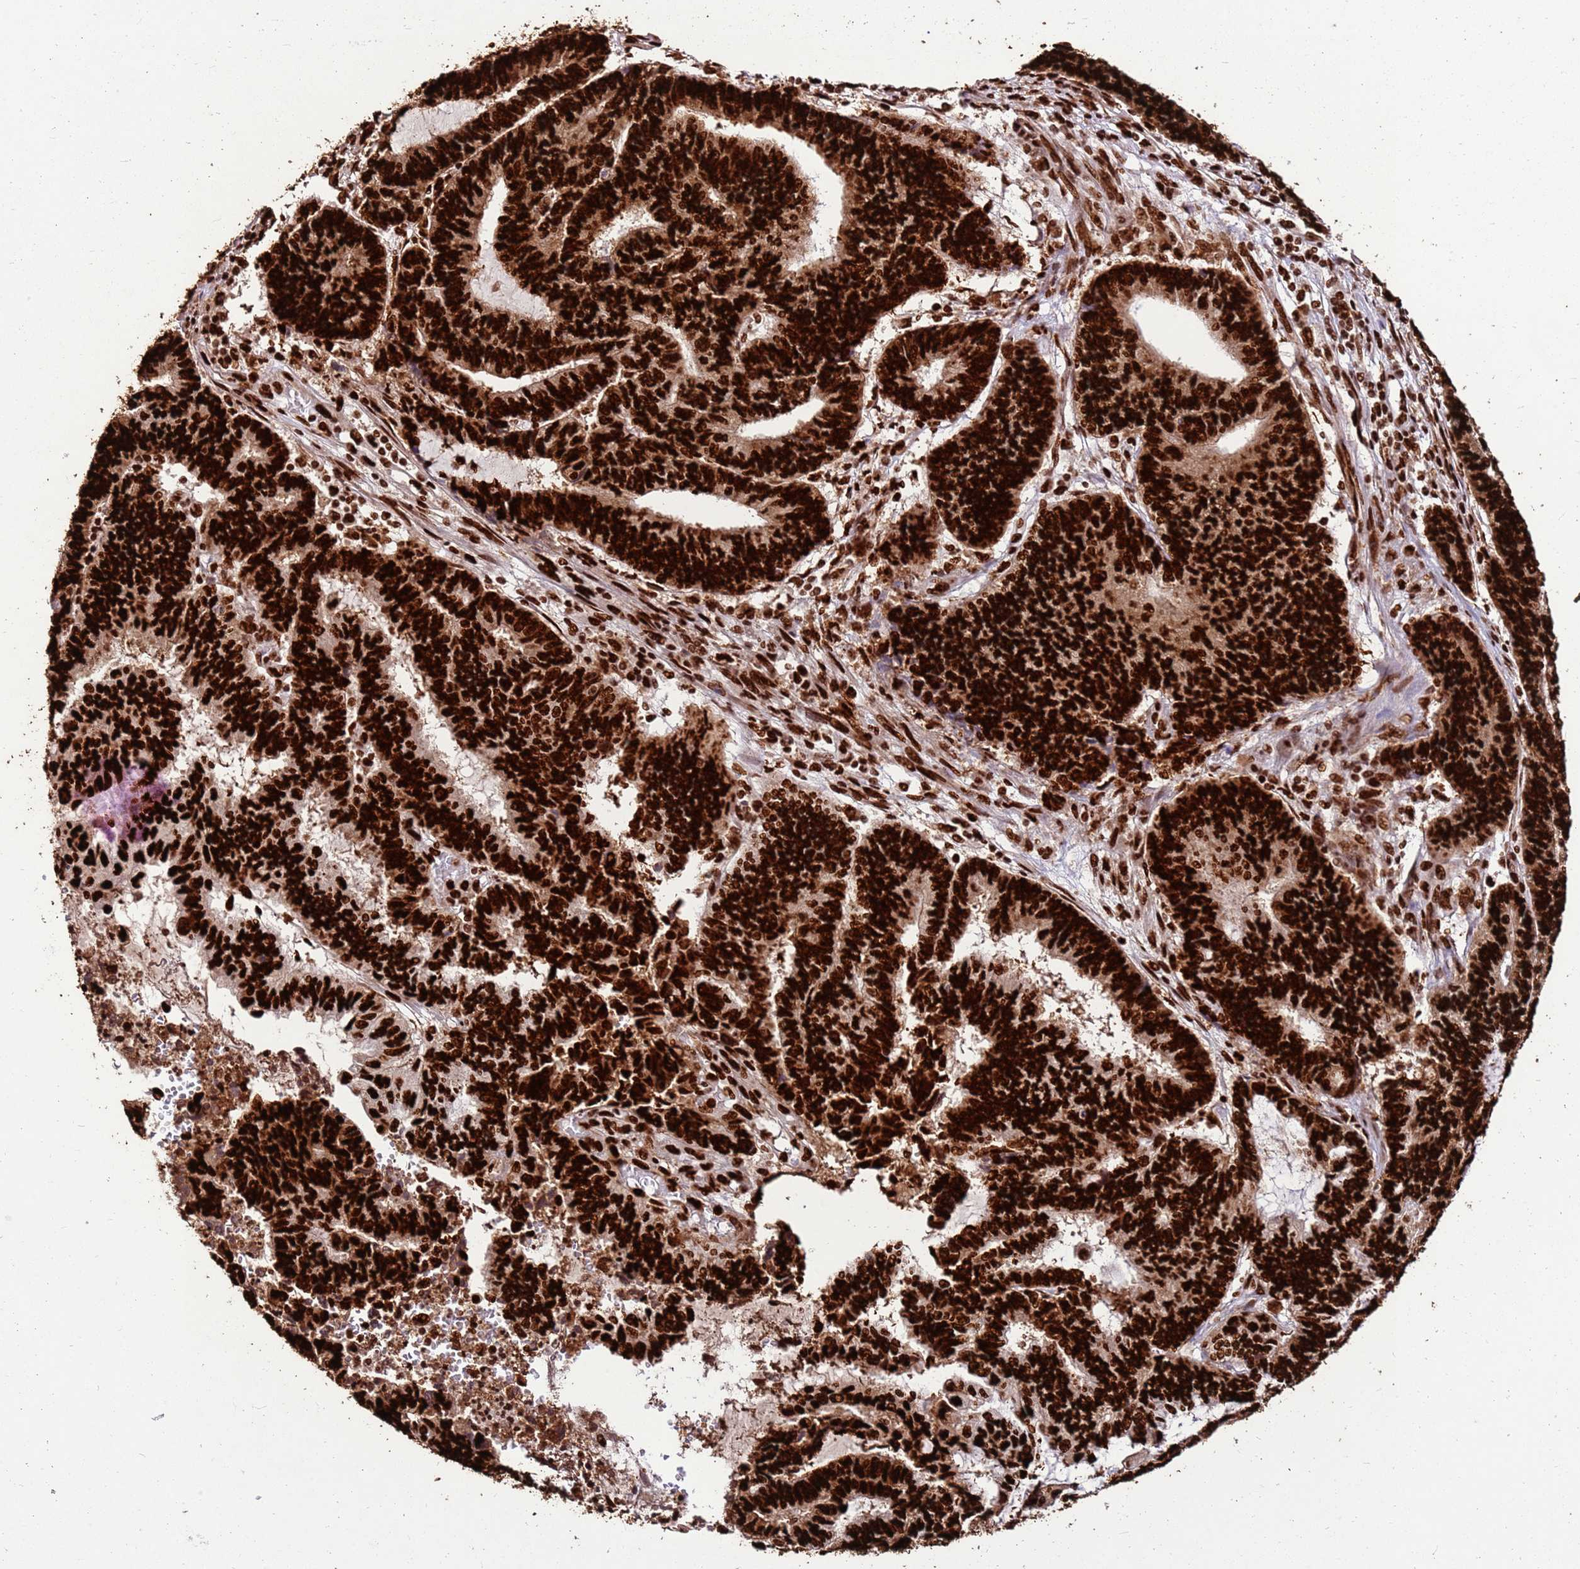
{"staining": {"intensity": "strong", "quantity": ">75%", "location": "nuclear"}, "tissue": "endometrial cancer", "cell_type": "Tumor cells", "image_type": "cancer", "snomed": [{"axis": "morphology", "description": "Adenocarcinoma, NOS"}, {"axis": "topography", "description": "Uterus"}, {"axis": "topography", "description": "Endometrium"}], "caption": "This micrograph displays adenocarcinoma (endometrial) stained with immunohistochemistry (IHC) to label a protein in brown. The nuclear of tumor cells show strong positivity for the protein. Nuclei are counter-stained blue.", "gene": "HNRNPAB", "patient": {"sex": "female", "age": 70}}